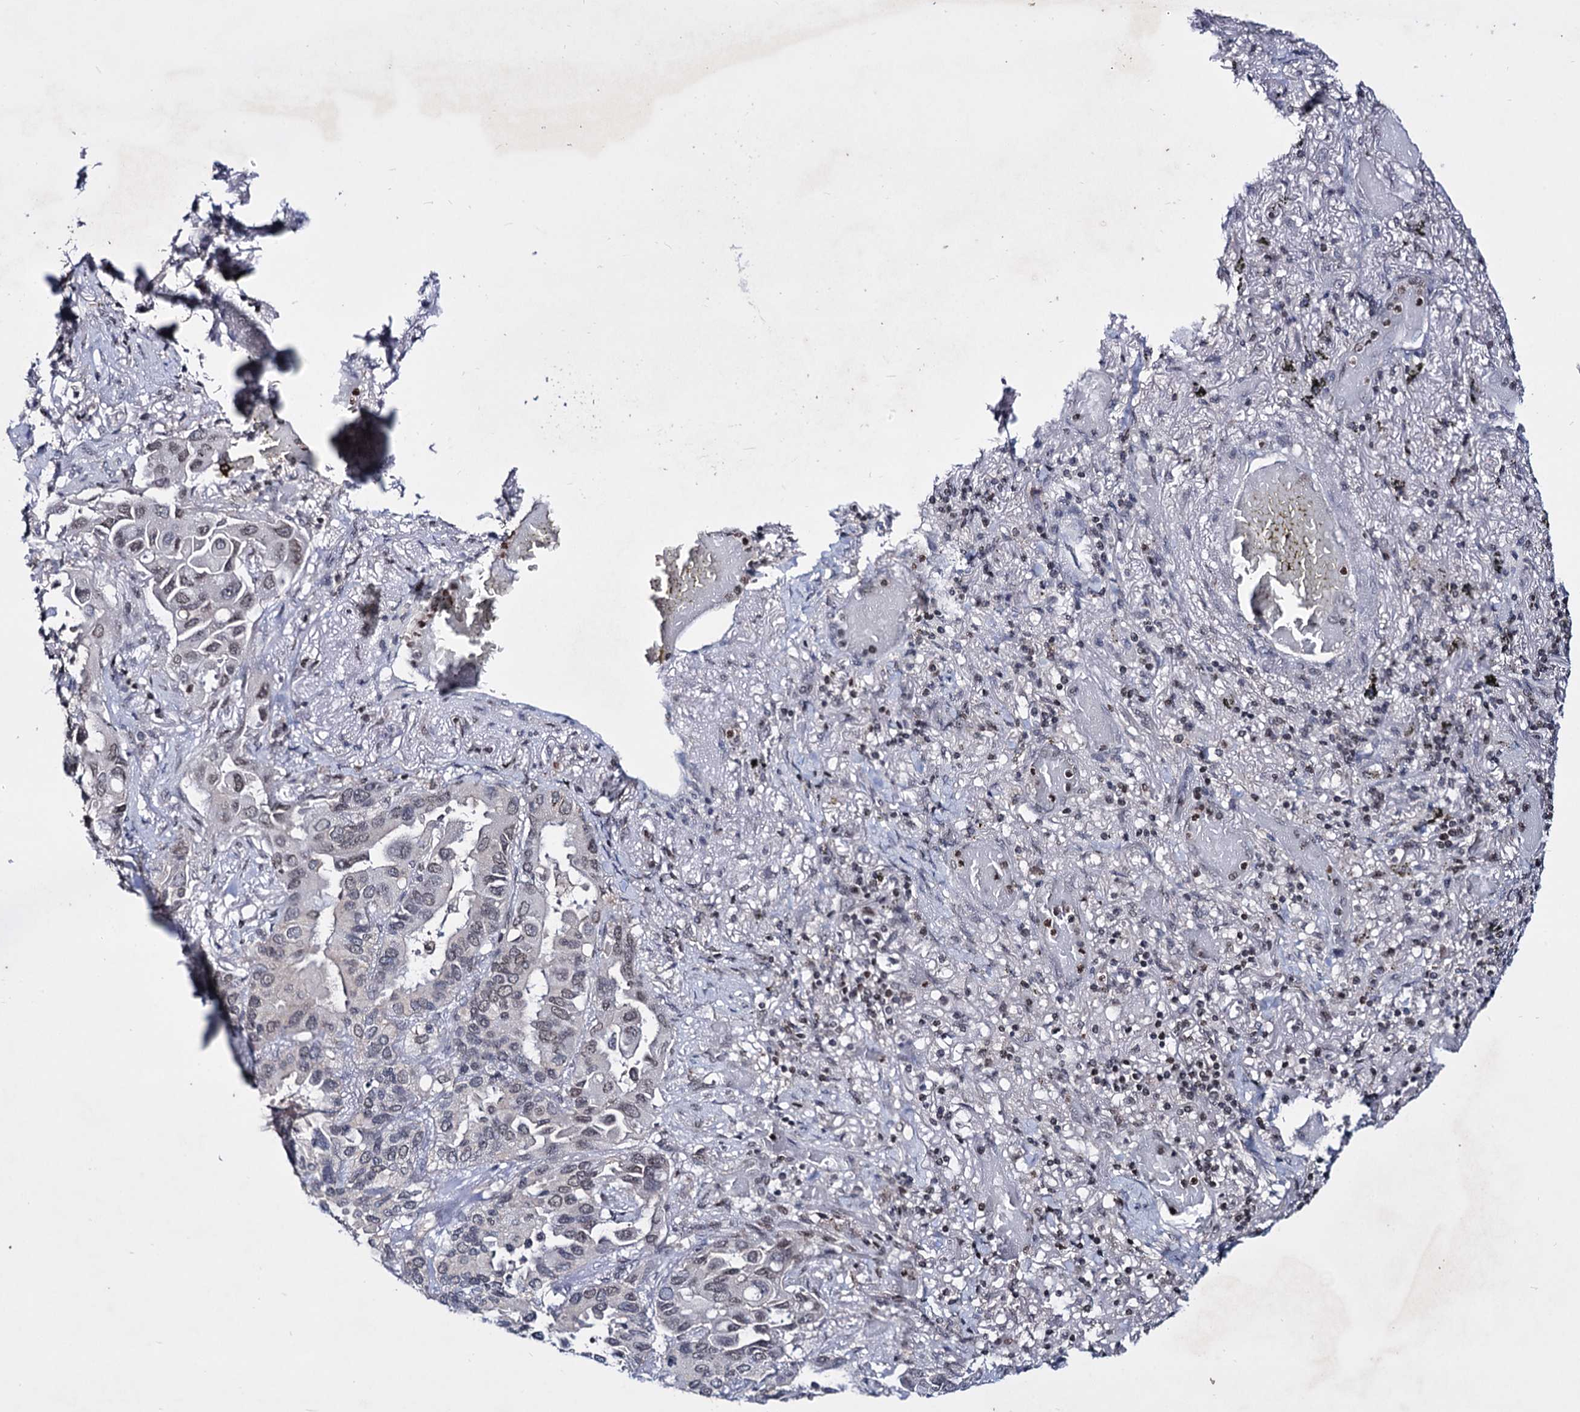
{"staining": {"intensity": "weak", "quantity": "25%-75%", "location": "nuclear"}, "tissue": "lung cancer", "cell_type": "Tumor cells", "image_type": "cancer", "snomed": [{"axis": "morphology", "description": "Adenocarcinoma, NOS"}, {"axis": "topography", "description": "Lung"}], "caption": "Immunohistochemistry (IHC) image of neoplastic tissue: human lung adenocarcinoma stained using immunohistochemistry reveals low levels of weak protein expression localized specifically in the nuclear of tumor cells, appearing as a nuclear brown color.", "gene": "SMCHD1", "patient": {"sex": "male", "age": 64}}